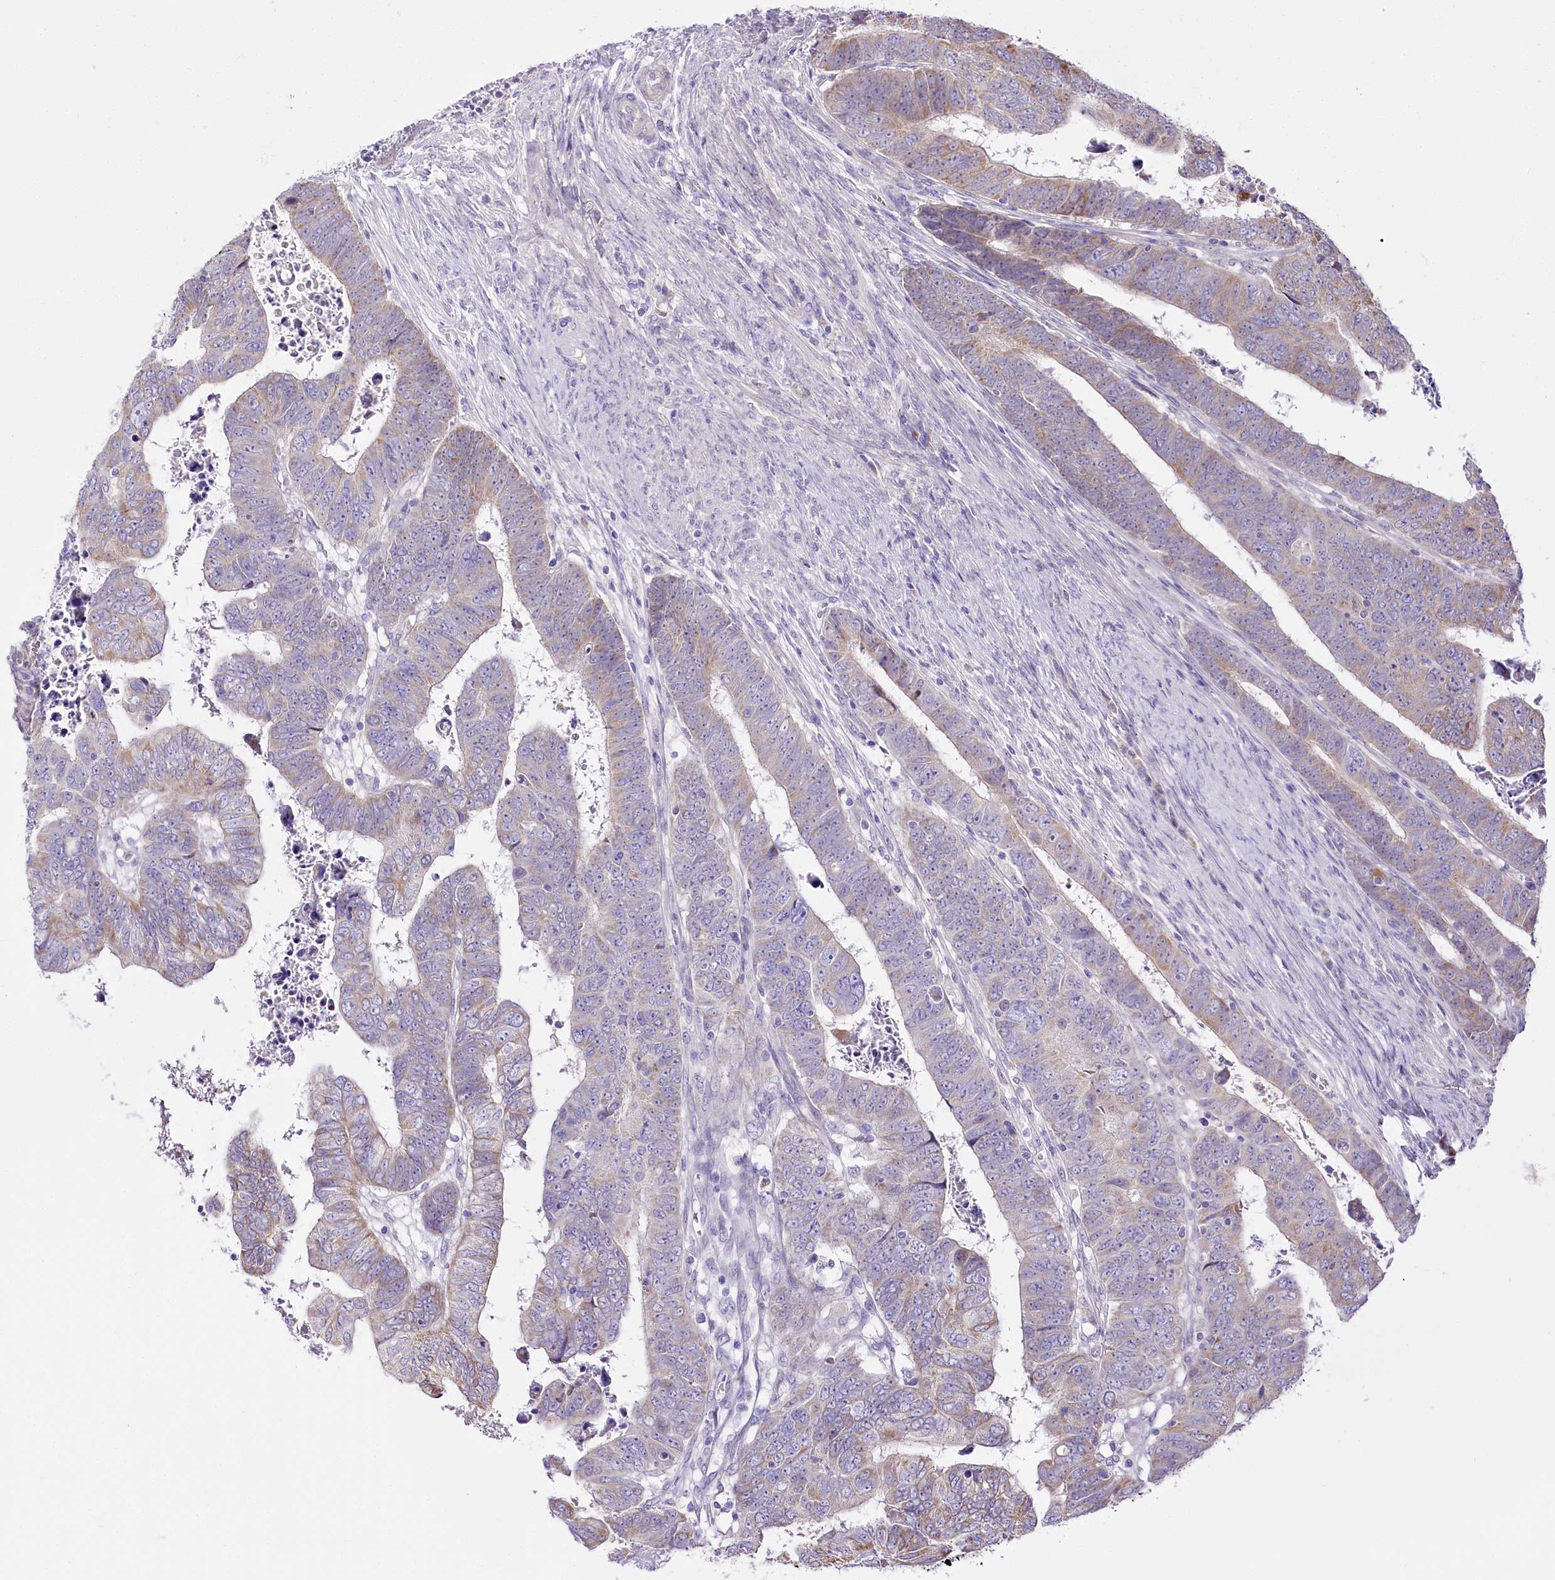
{"staining": {"intensity": "moderate", "quantity": "25%-75%", "location": "cytoplasmic/membranous"}, "tissue": "colorectal cancer", "cell_type": "Tumor cells", "image_type": "cancer", "snomed": [{"axis": "morphology", "description": "Normal tissue, NOS"}, {"axis": "morphology", "description": "Adenocarcinoma, NOS"}, {"axis": "topography", "description": "Rectum"}], "caption": "Immunohistochemistry (IHC) of adenocarcinoma (colorectal) exhibits medium levels of moderate cytoplasmic/membranous positivity in approximately 25%-75% of tumor cells. Using DAB (brown) and hematoxylin (blue) stains, captured at high magnification using brightfield microscopy.", "gene": "ZNF226", "patient": {"sex": "female", "age": 65}}